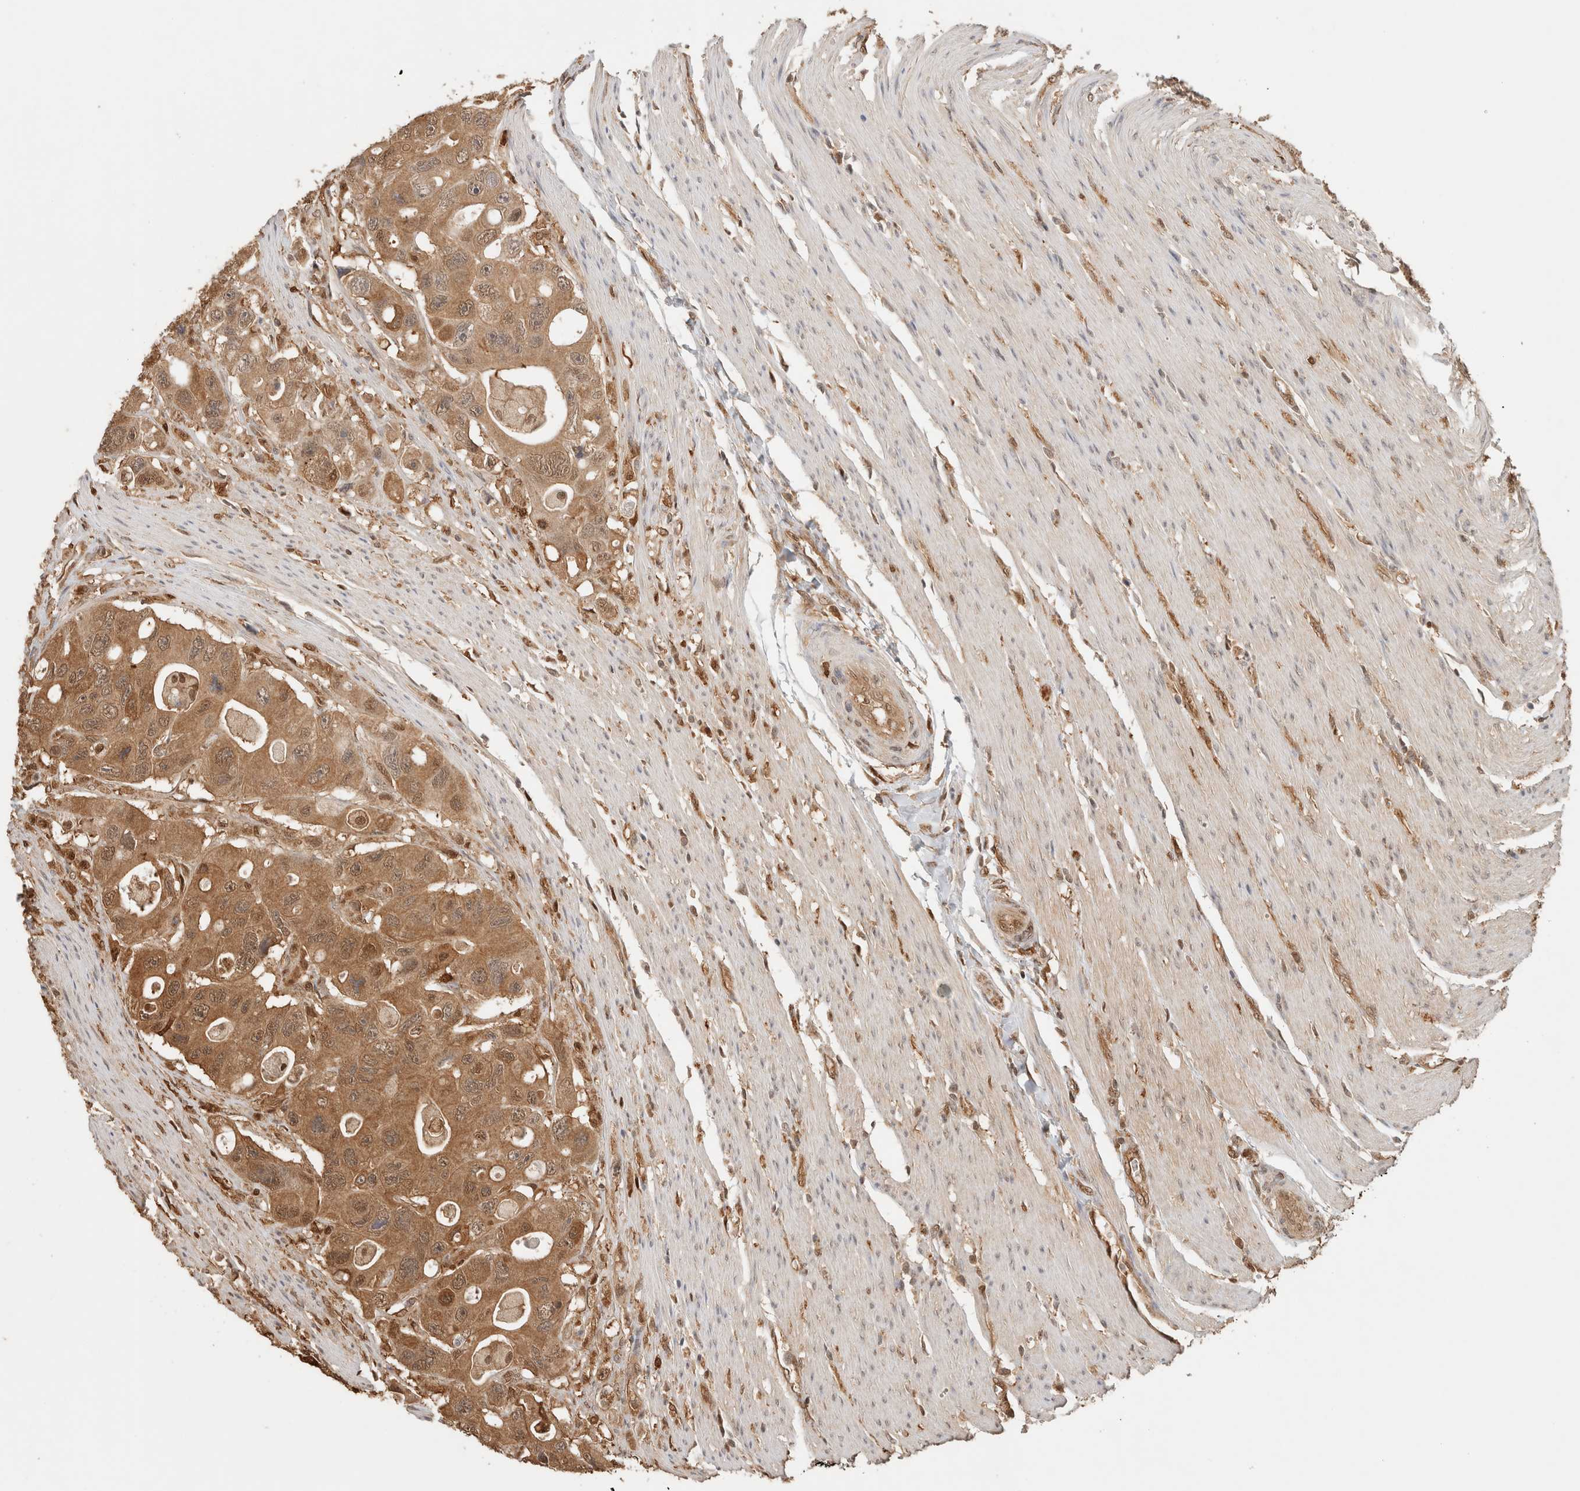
{"staining": {"intensity": "moderate", "quantity": ">75%", "location": "cytoplasmic/membranous,nuclear"}, "tissue": "colorectal cancer", "cell_type": "Tumor cells", "image_type": "cancer", "snomed": [{"axis": "morphology", "description": "Adenocarcinoma, NOS"}, {"axis": "topography", "description": "Colon"}], "caption": "Immunohistochemical staining of colorectal cancer reveals medium levels of moderate cytoplasmic/membranous and nuclear protein staining in about >75% of tumor cells.", "gene": "YWHAH", "patient": {"sex": "female", "age": 46}}